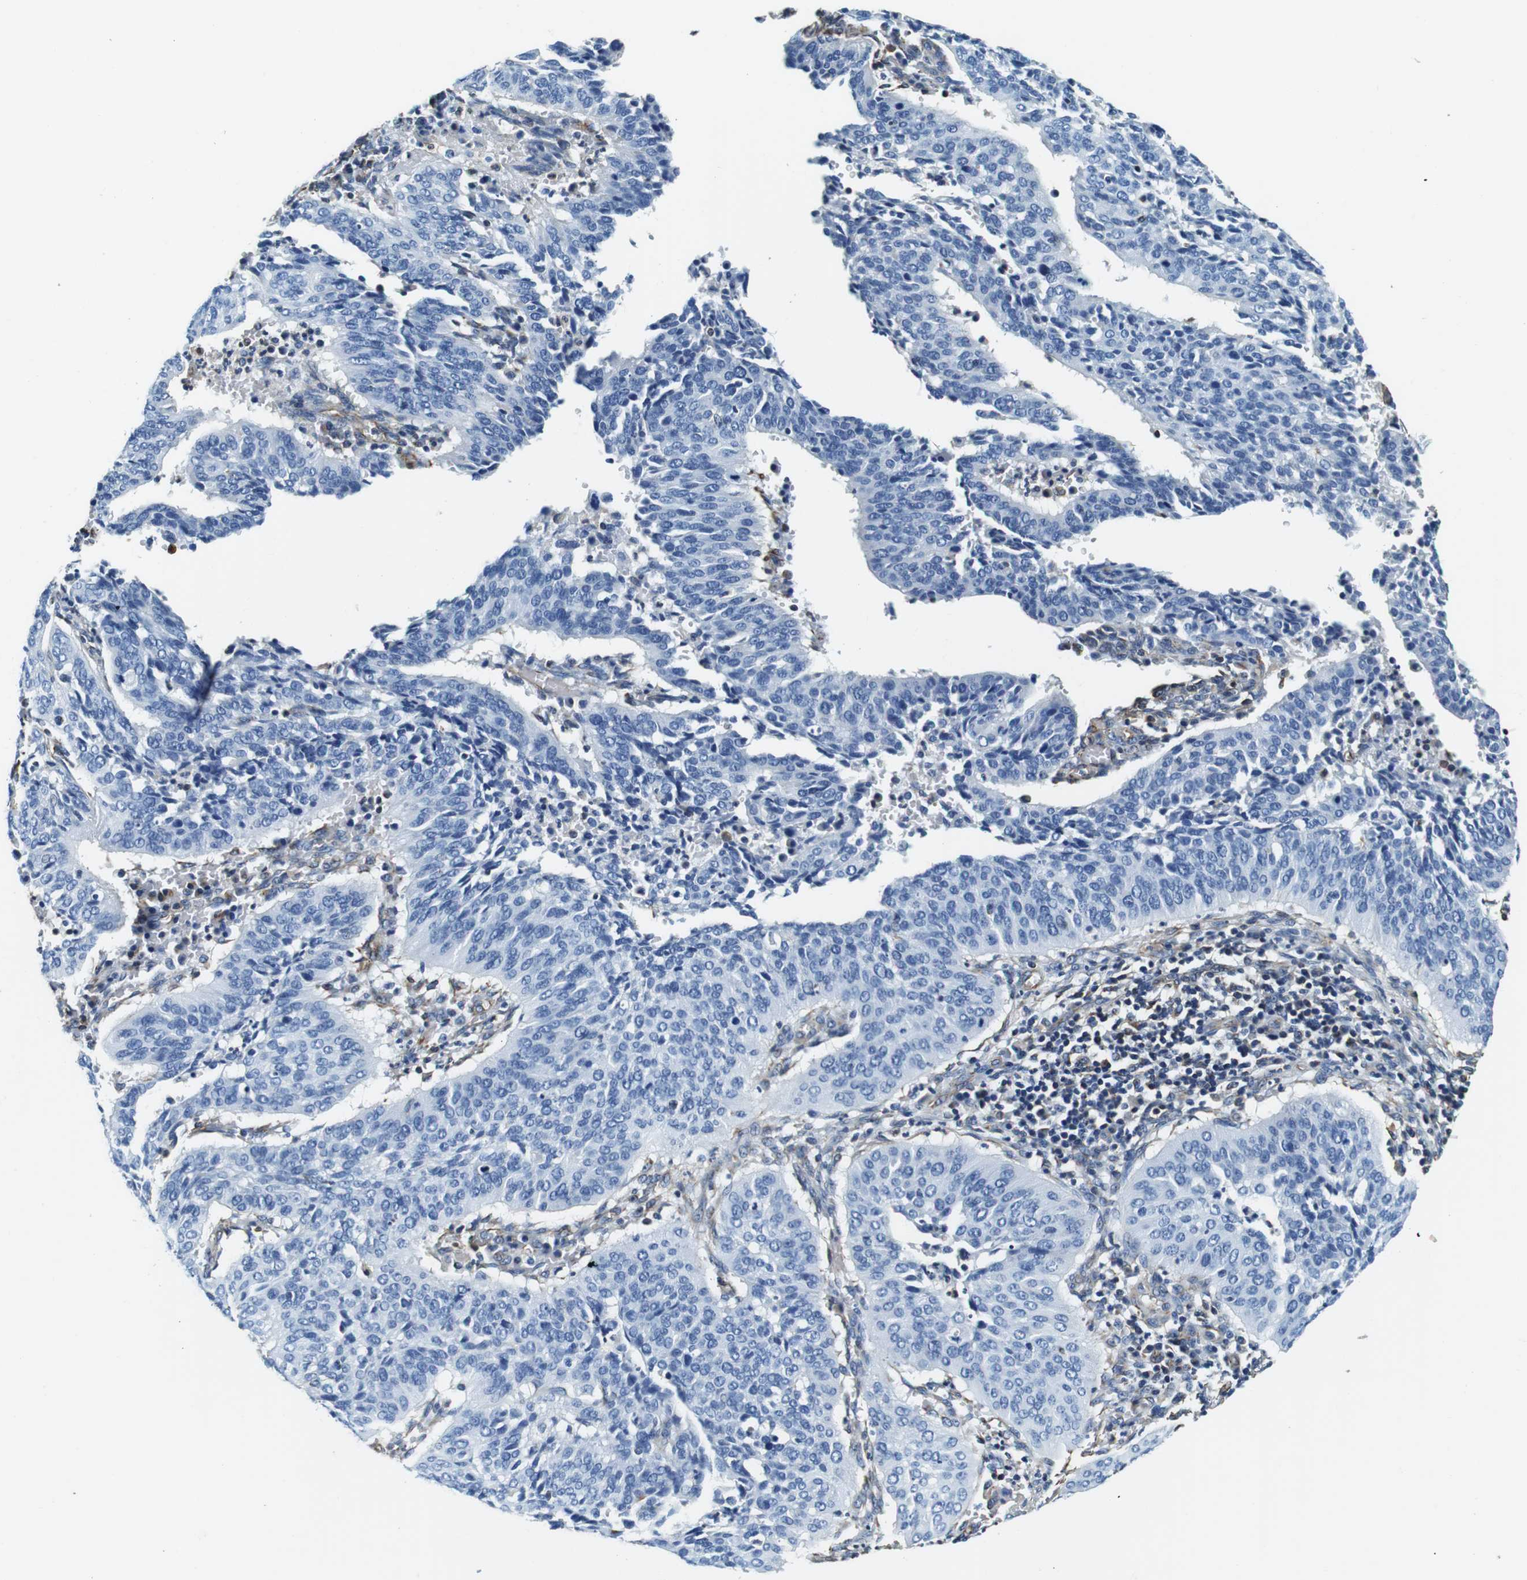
{"staining": {"intensity": "negative", "quantity": "none", "location": "none"}, "tissue": "cervical cancer", "cell_type": "Tumor cells", "image_type": "cancer", "snomed": [{"axis": "morphology", "description": "Normal tissue, NOS"}, {"axis": "morphology", "description": "Squamous cell carcinoma, NOS"}, {"axis": "topography", "description": "Cervix"}], "caption": "High magnification brightfield microscopy of cervical squamous cell carcinoma stained with DAB (brown) and counterstained with hematoxylin (blue): tumor cells show no significant staining. (DAB (3,3'-diaminobenzidine) IHC with hematoxylin counter stain).", "gene": "GJE1", "patient": {"sex": "female", "age": 39}}